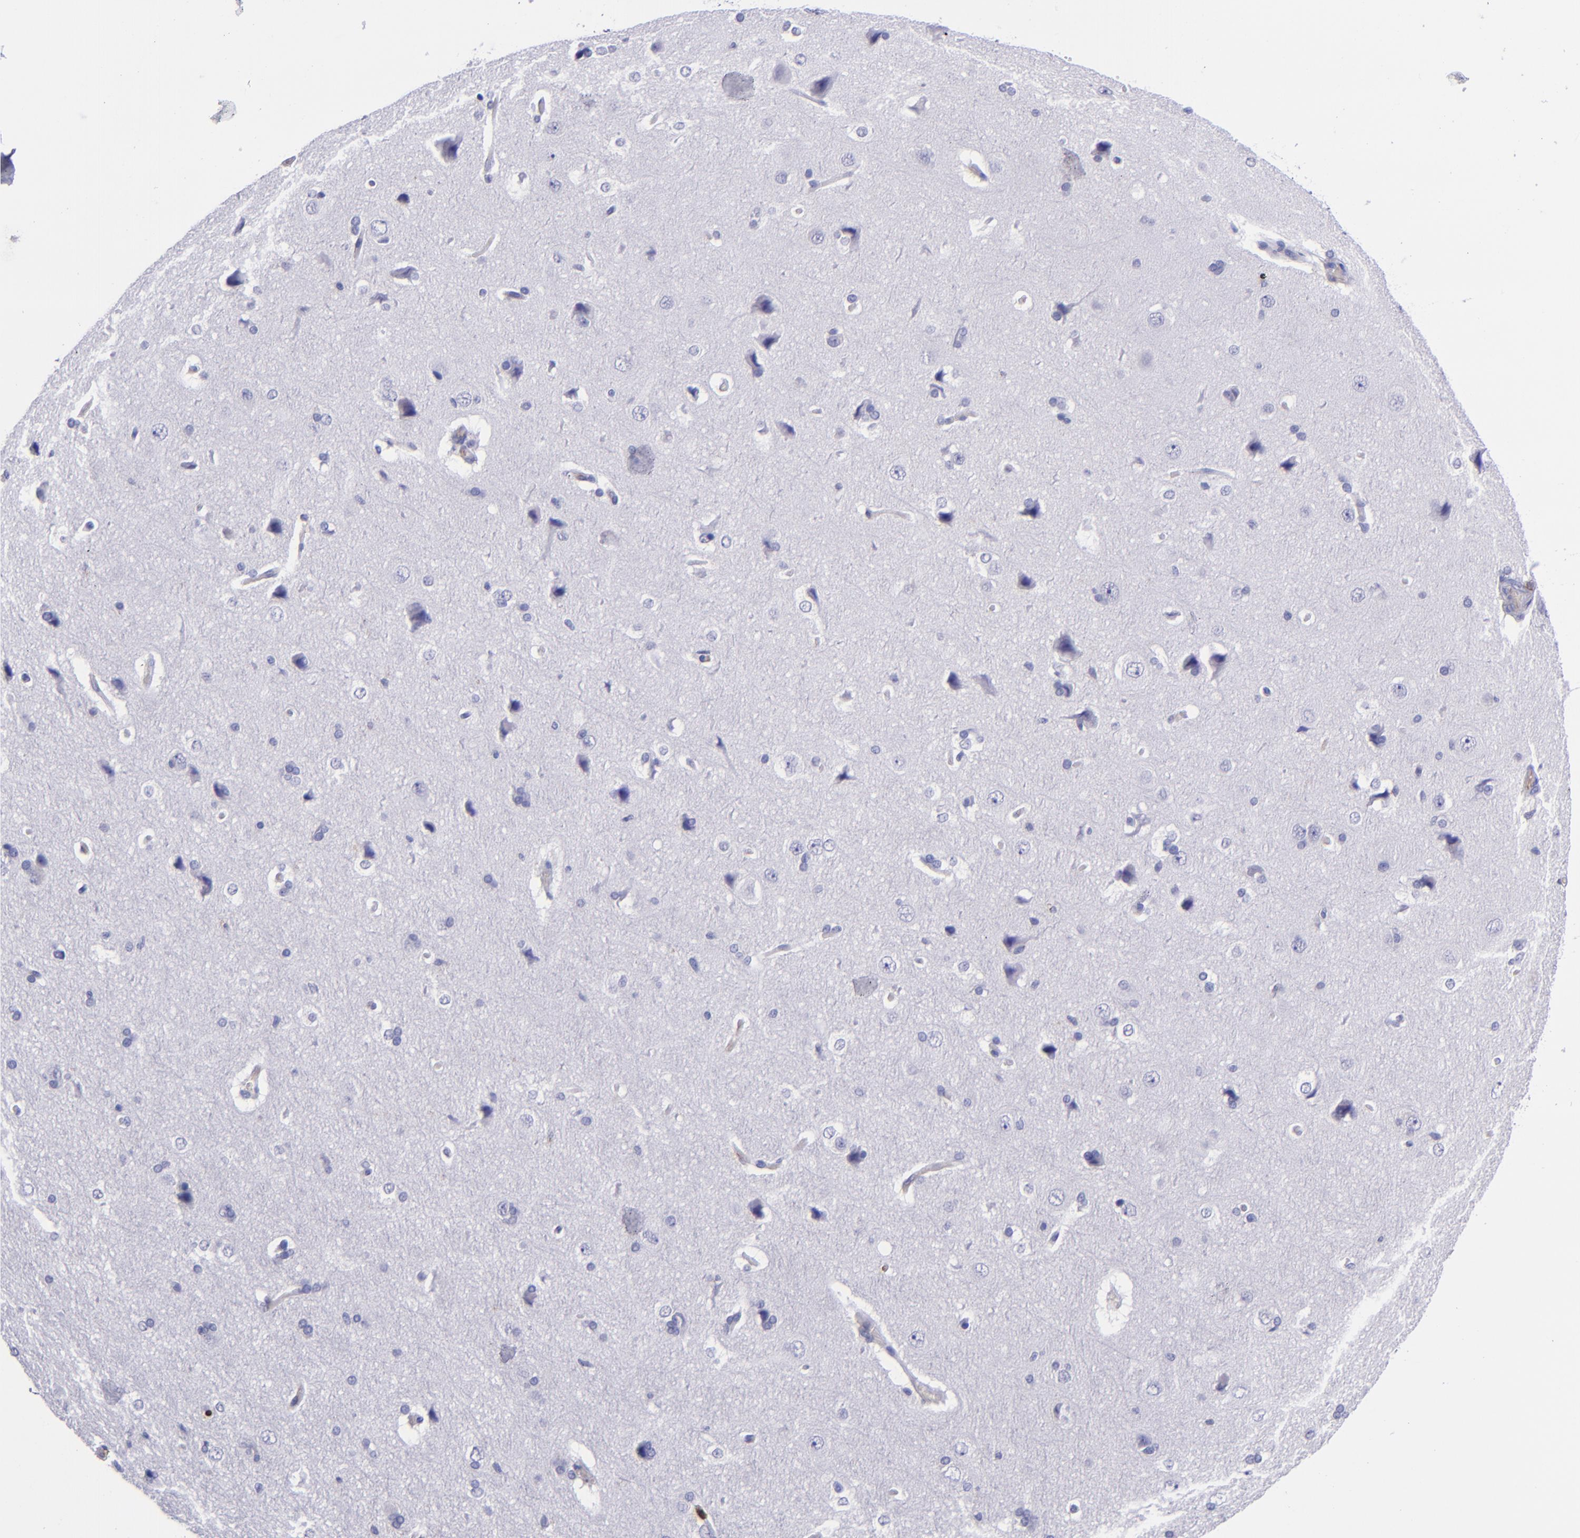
{"staining": {"intensity": "negative", "quantity": "none", "location": "none"}, "tissue": "cerebral cortex", "cell_type": "Endothelial cells", "image_type": "normal", "snomed": [{"axis": "morphology", "description": "Normal tissue, NOS"}, {"axis": "topography", "description": "Cerebral cortex"}], "caption": "This is an immunohistochemistry (IHC) micrograph of normal human cerebral cortex. There is no staining in endothelial cells.", "gene": "ICAM3", "patient": {"sex": "female", "age": 45}}